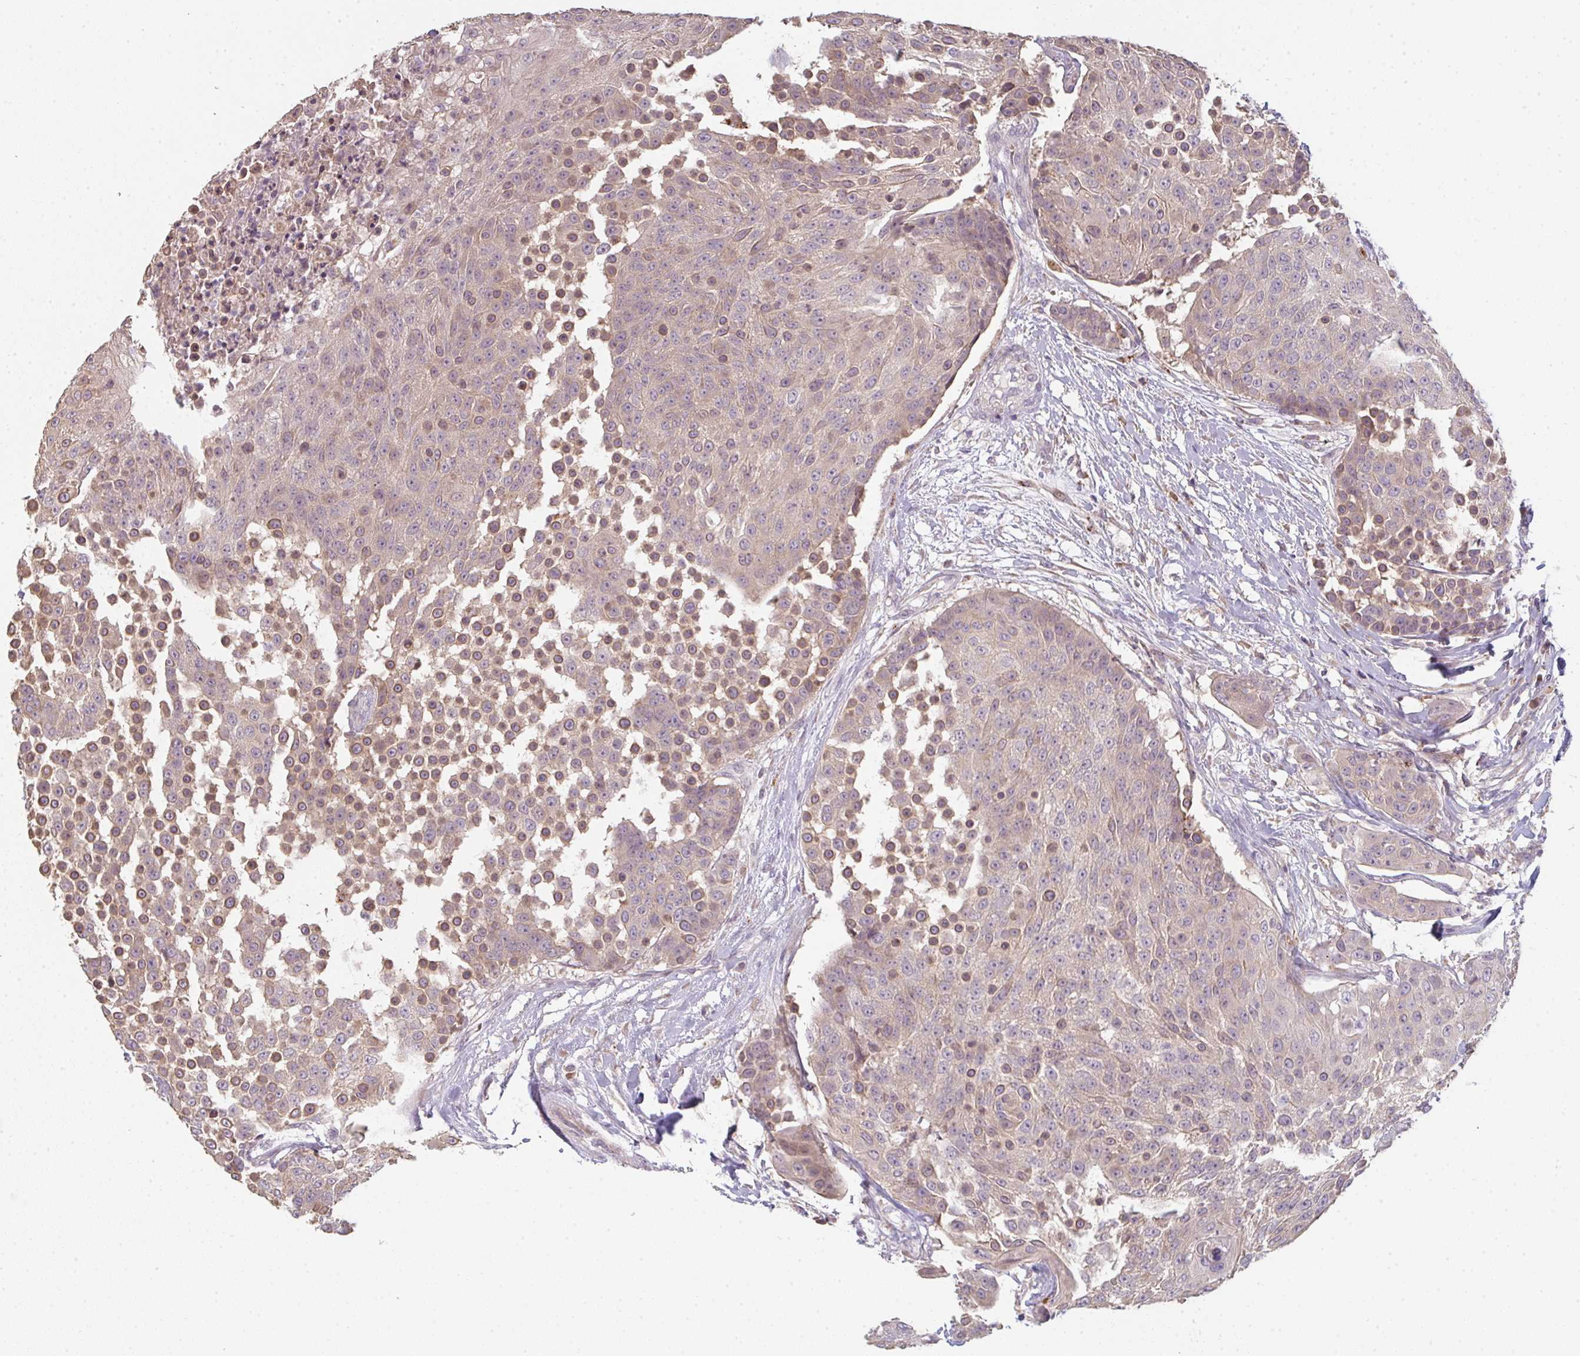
{"staining": {"intensity": "moderate", "quantity": ">75%", "location": "cytoplasmic/membranous"}, "tissue": "urothelial cancer", "cell_type": "Tumor cells", "image_type": "cancer", "snomed": [{"axis": "morphology", "description": "Urothelial carcinoma, High grade"}, {"axis": "topography", "description": "Urinary bladder"}], "caption": "DAB (3,3'-diaminobenzidine) immunohistochemical staining of human urothelial cancer demonstrates moderate cytoplasmic/membranous protein expression in approximately >75% of tumor cells.", "gene": "TMEM237", "patient": {"sex": "female", "age": 63}}